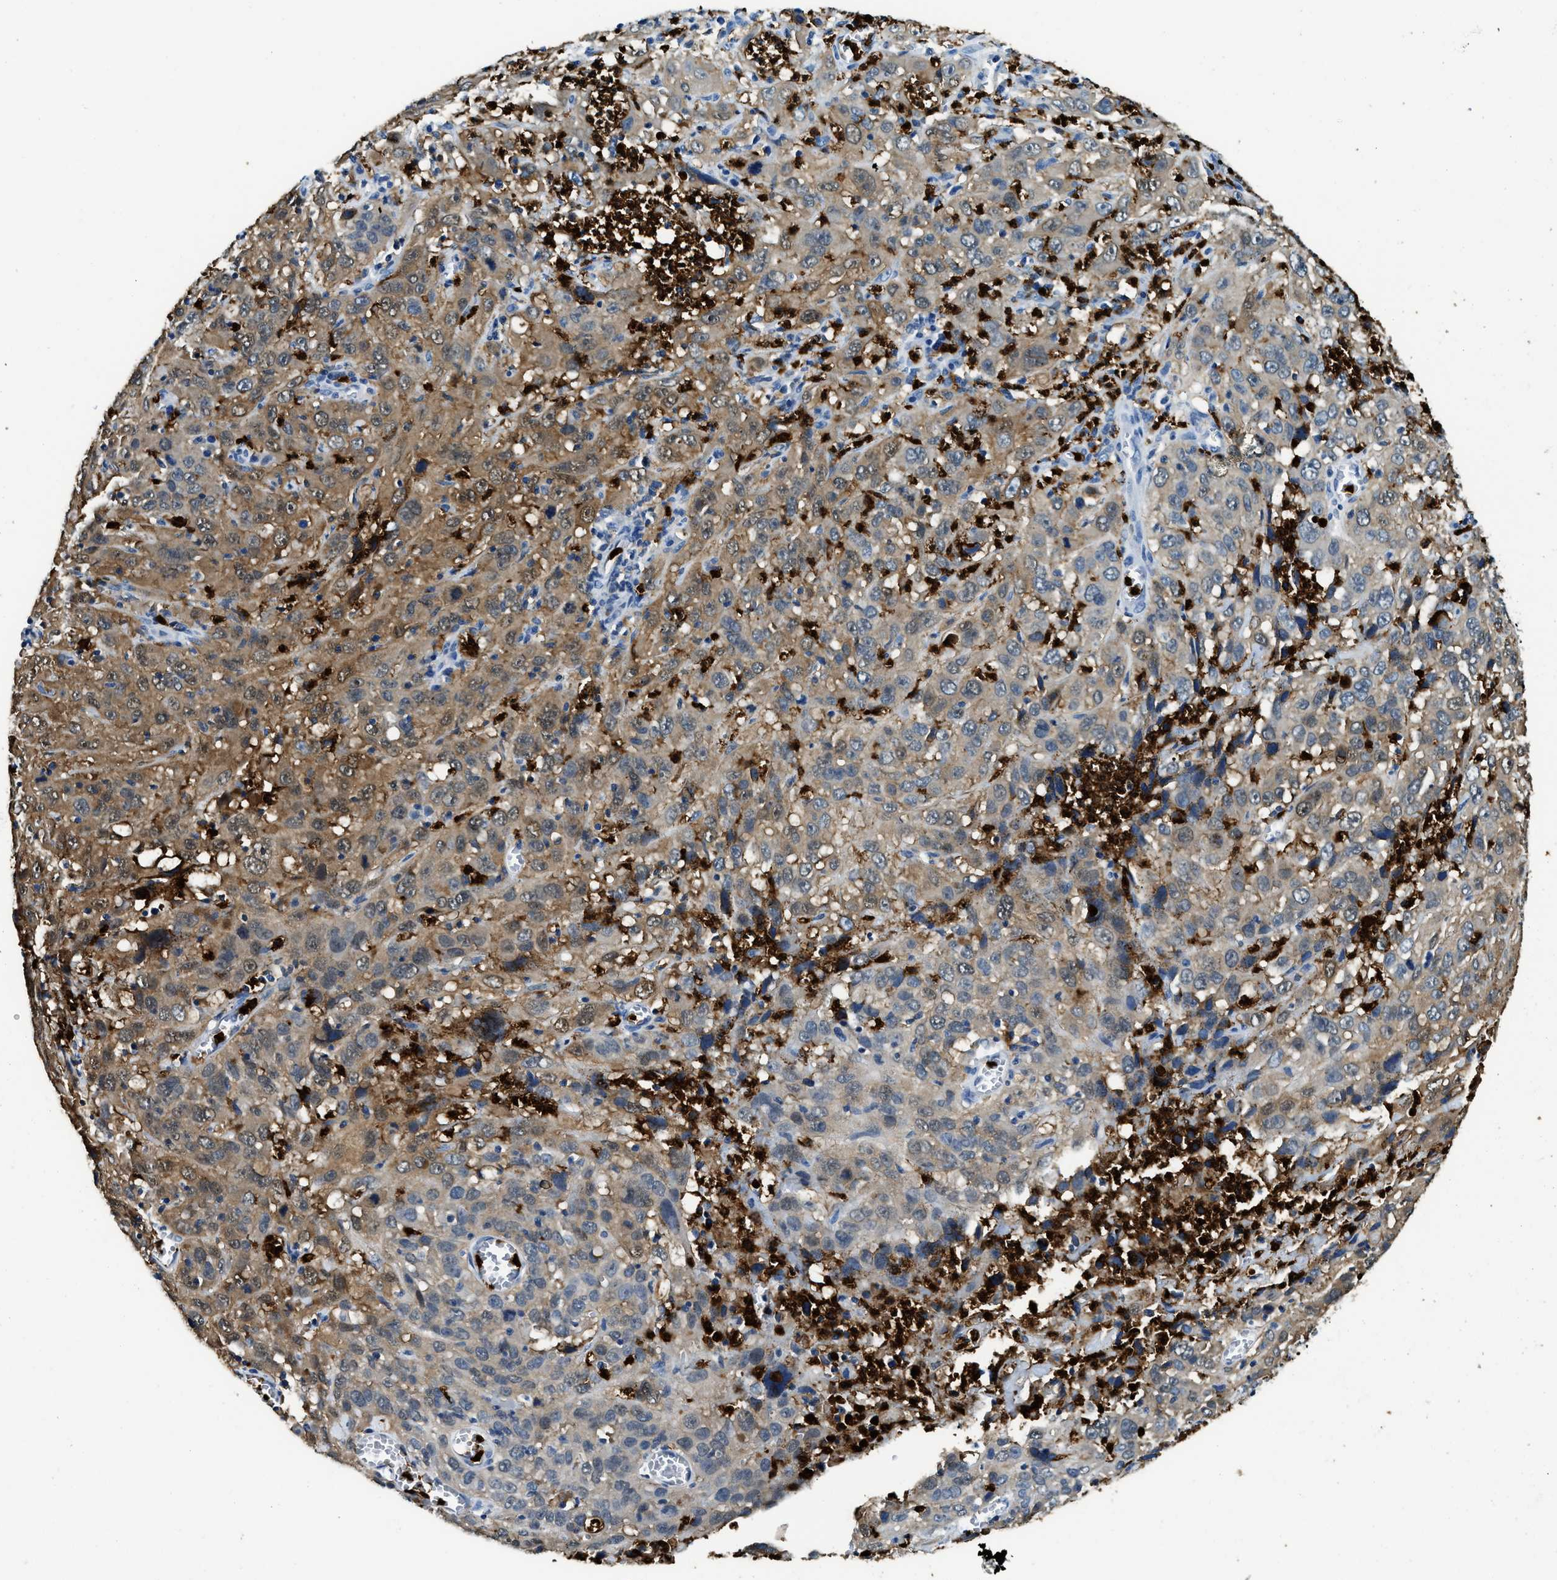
{"staining": {"intensity": "moderate", "quantity": ">75%", "location": "cytoplasmic/membranous"}, "tissue": "cervical cancer", "cell_type": "Tumor cells", "image_type": "cancer", "snomed": [{"axis": "morphology", "description": "Squamous cell carcinoma, NOS"}, {"axis": "topography", "description": "Cervix"}], "caption": "The immunohistochemical stain shows moderate cytoplasmic/membranous expression in tumor cells of cervical cancer (squamous cell carcinoma) tissue.", "gene": "ANXA3", "patient": {"sex": "female", "age": 32}}